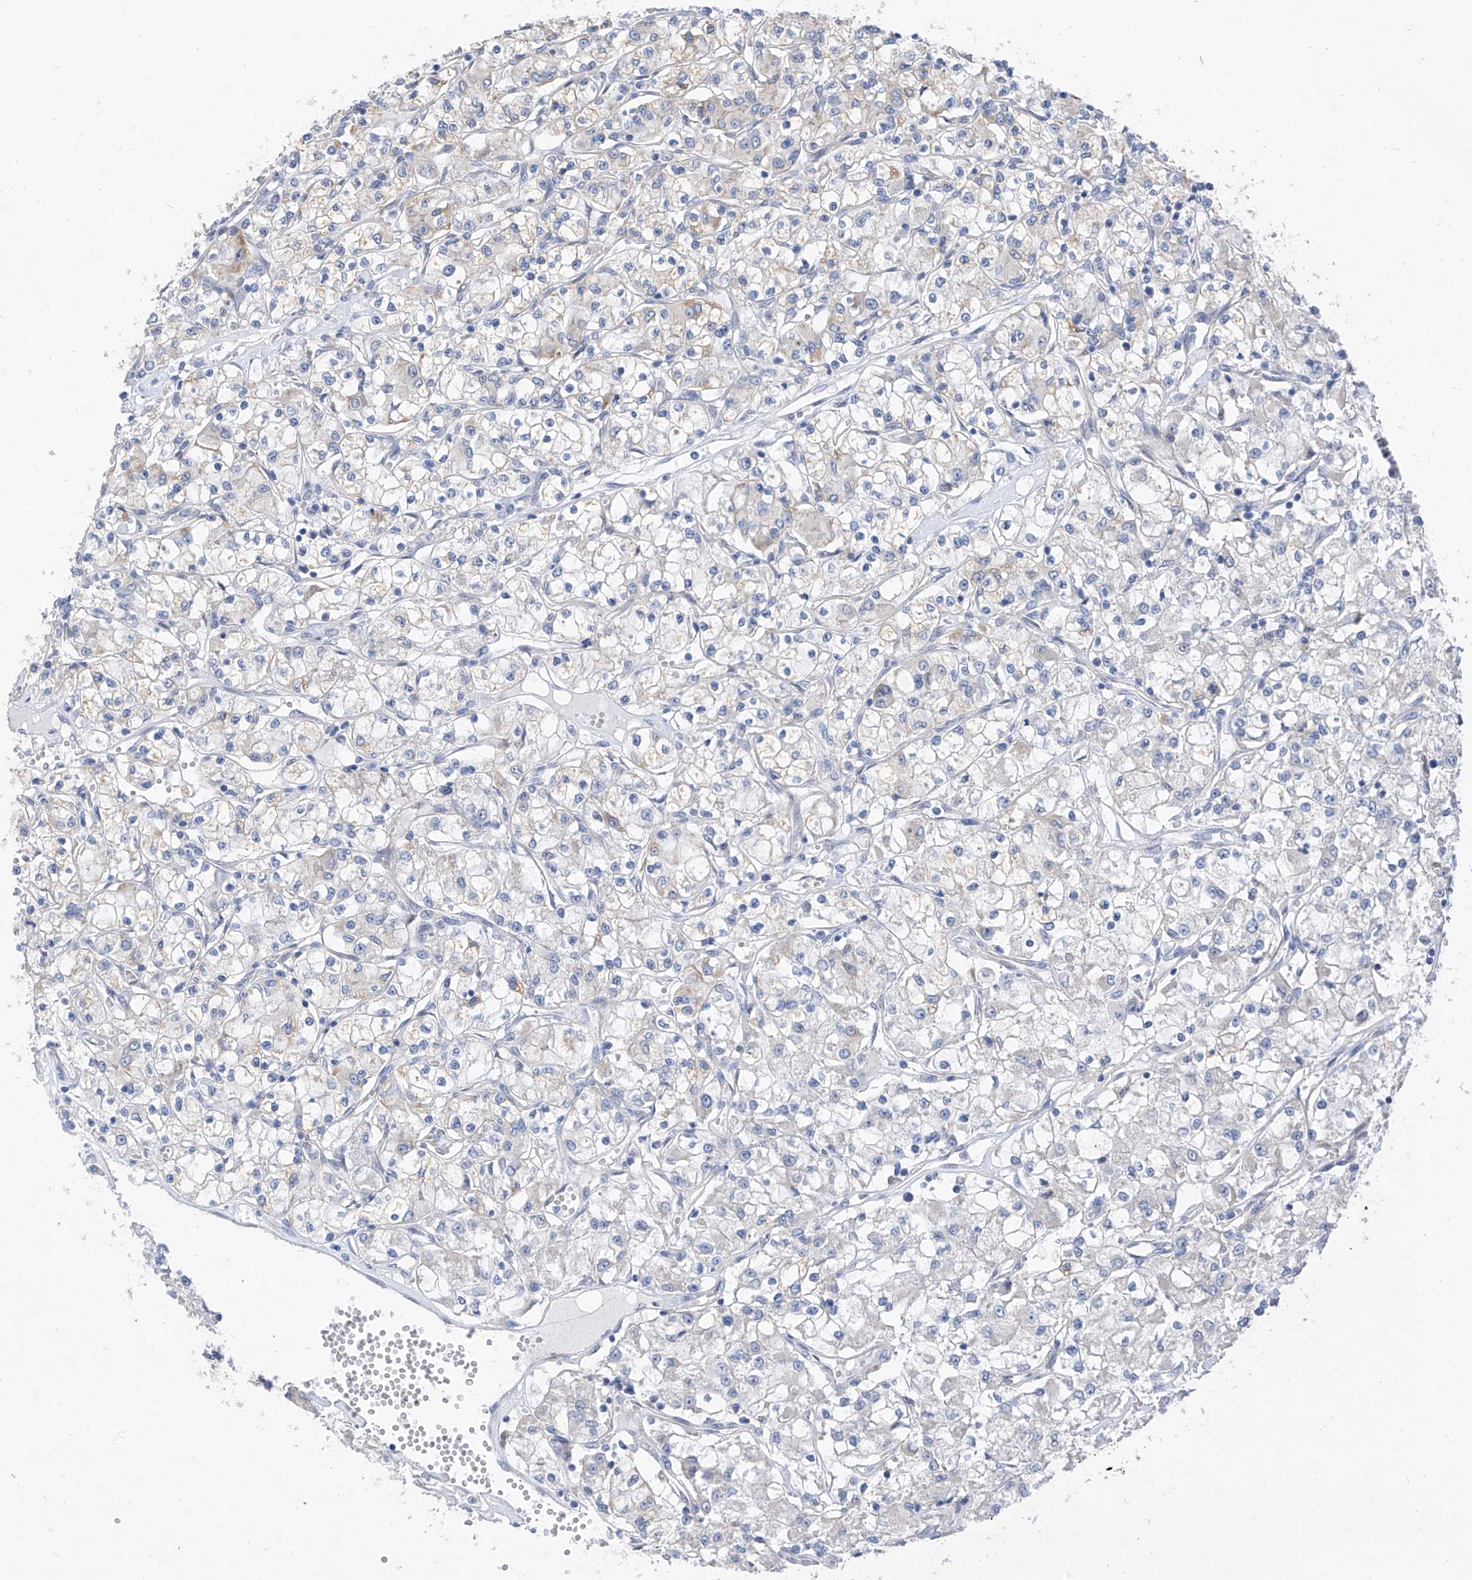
{"staining": {"intensity": "negative", "quantity": "none", "location": "none"}, "tissue": "renal cancer", "cell_type": "Tumor cells", "image_type": "cancer", "snomed": [{"axis": "morphology", "description": "Adenocarcinoma, NOS"}, {"axis": "topography", "description": "Kidney"}], "caption": "Tumor cells are negative for brown protein staining in renal cancer (adenocarcinoma).", "gene": "LDAH", "patient": {"sex": "female", "age": 59}}